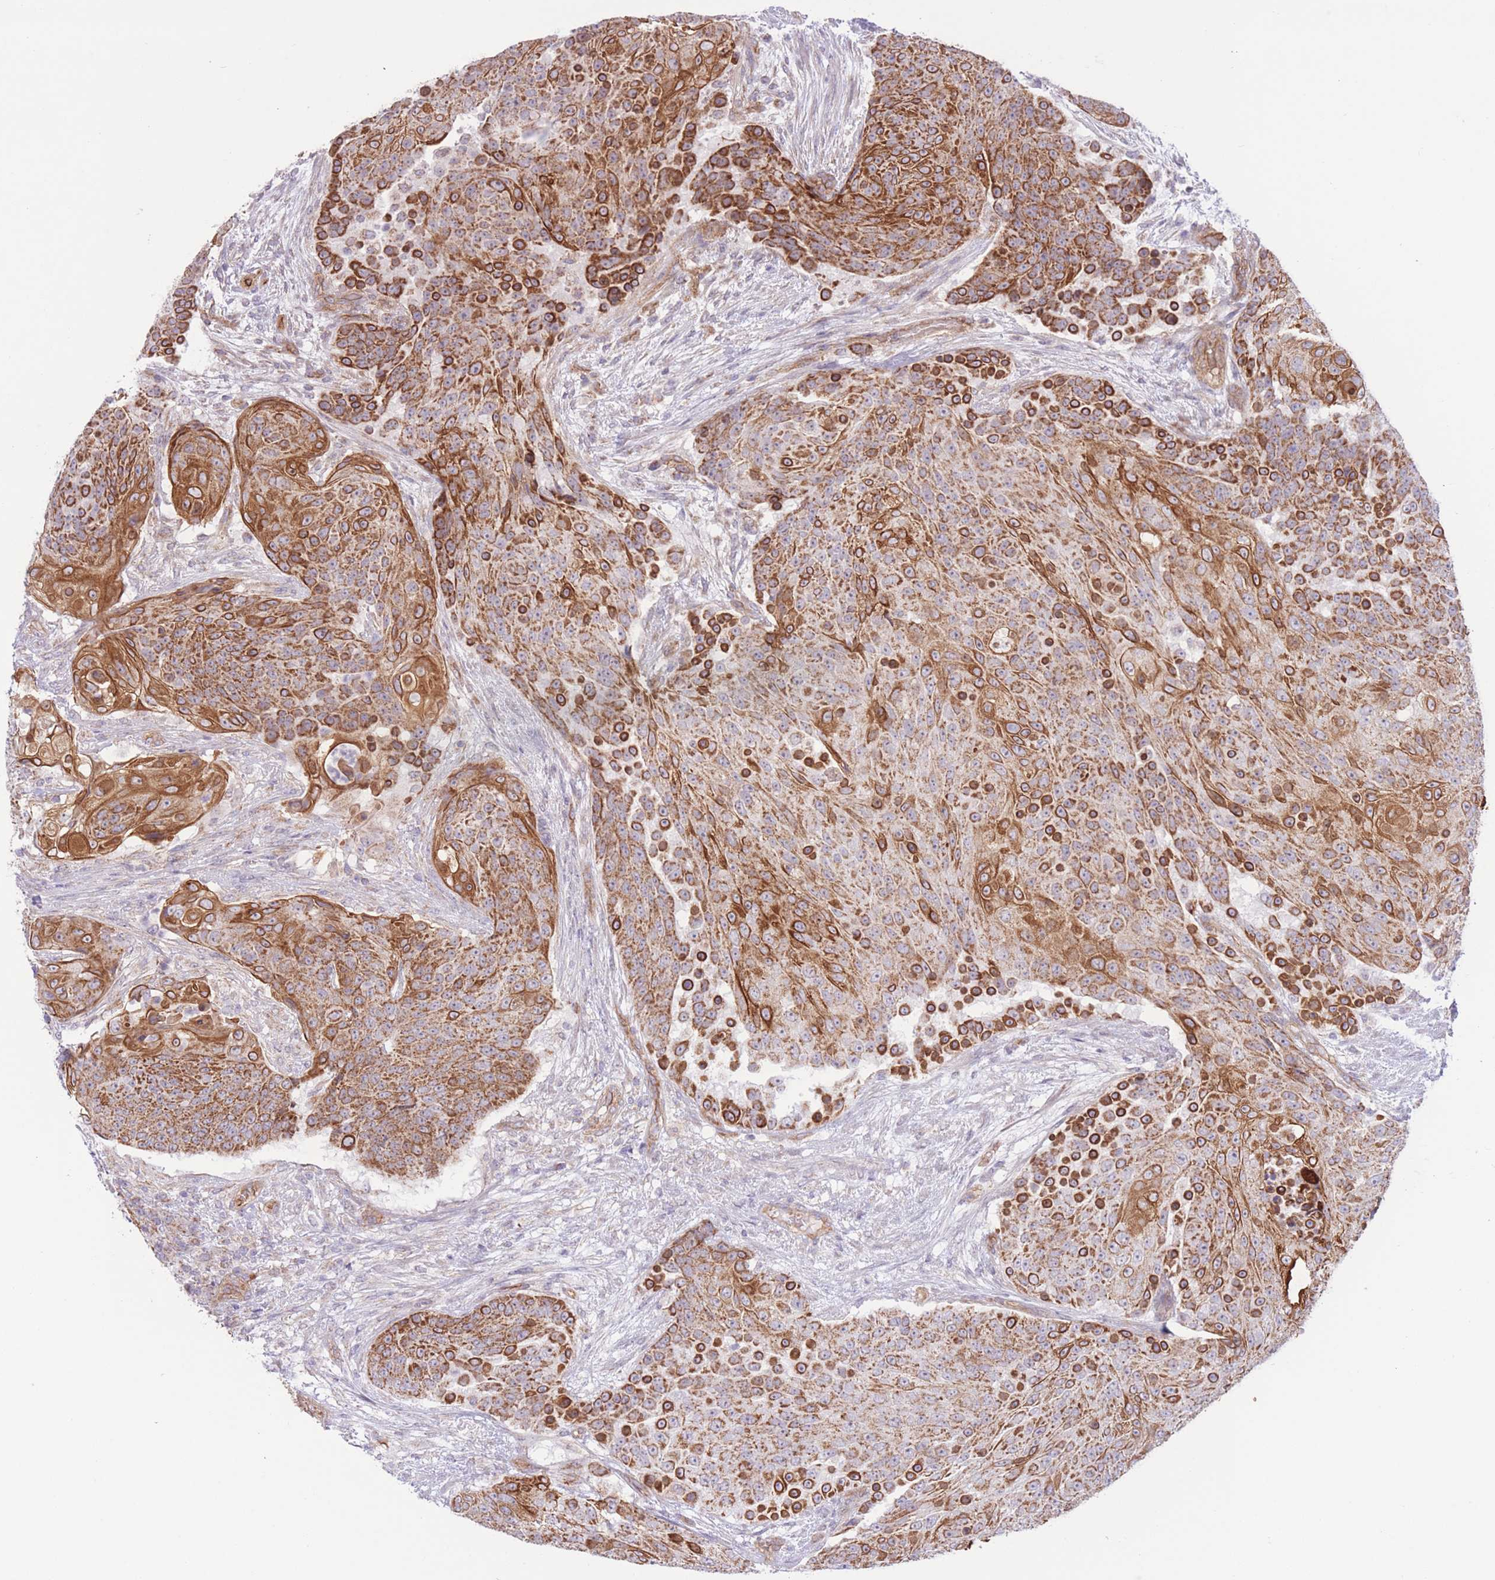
{"staining": {"intensity": "strong", "quantity": ">75%", "location": "cytoplasmic/membranous"}, "tissue": "urothelial cancer", "cell_type": "Tumor cells", "image_type": "cancer", "snomed": [{"axis": "morphology", "description": "Urothelial carcinoma, High grade"}, {"axis": "topography", "description": "Urinary bladder"}], "caption": "Urothelial carcinoma (high-grade) stained for a protein (brown) demonstrates strong cytoplasmic/membranous positive positivity in approximately >75% of tumor cells.", "gene": "MRPS31", "patient": {"sex": "female", "age": 63}}